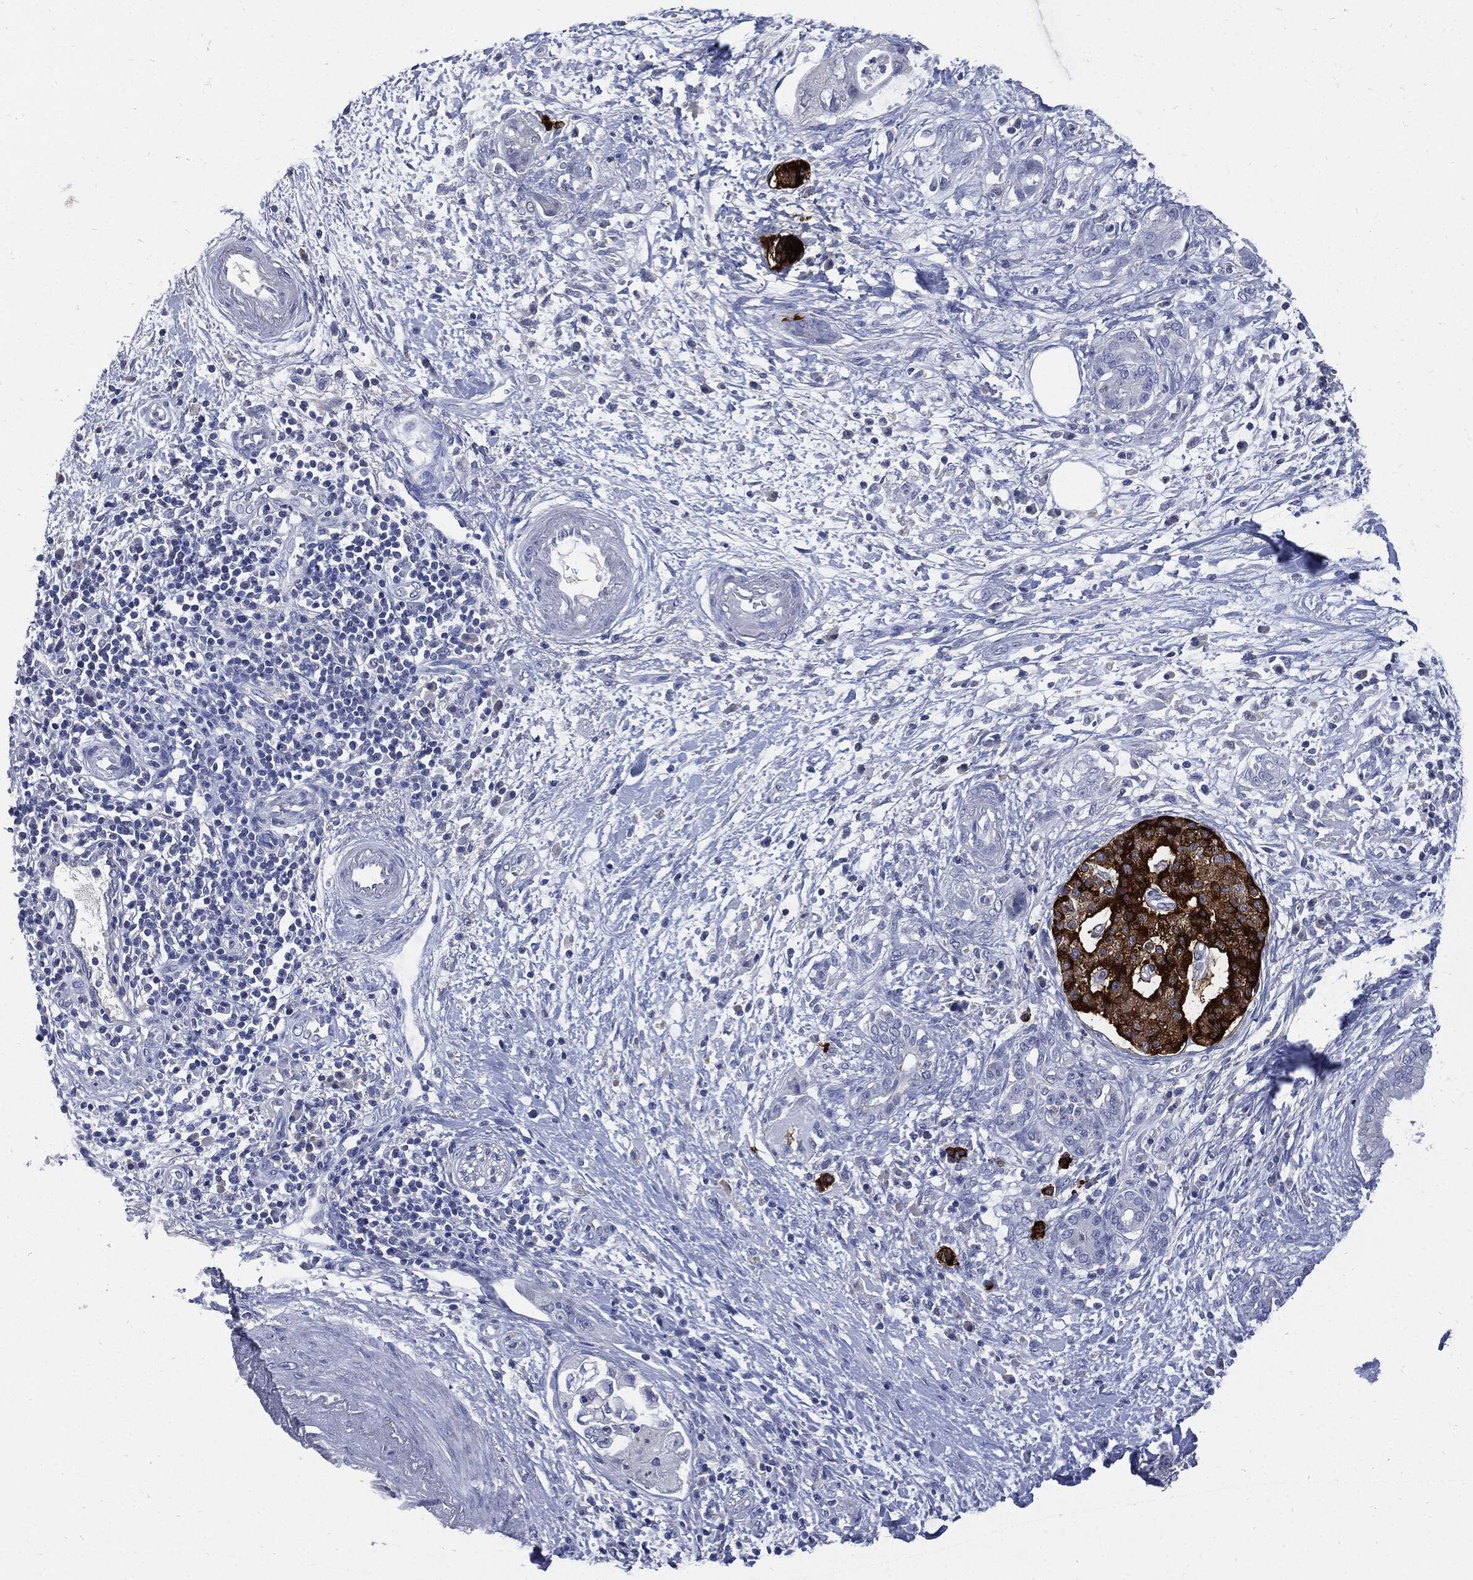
{"staining": {"intensity": "negative", "quantity": "none", "location": "none"}, "tissue": "pancreatic cancer", "cell_type": "Tumor cells", "image_type": "cancer", "snomed": [{"axis": "morphology", "description": "Adenocarcinoma, NOS"}, {"axis": "topography", "description": "Pancreas"}], "caption": "Pancreatic cancer was stained to show a protein in brown. There is no significant expression in tumor cells.", "gene": "CPE", "patient": {"sex": "female", "age": 73}}